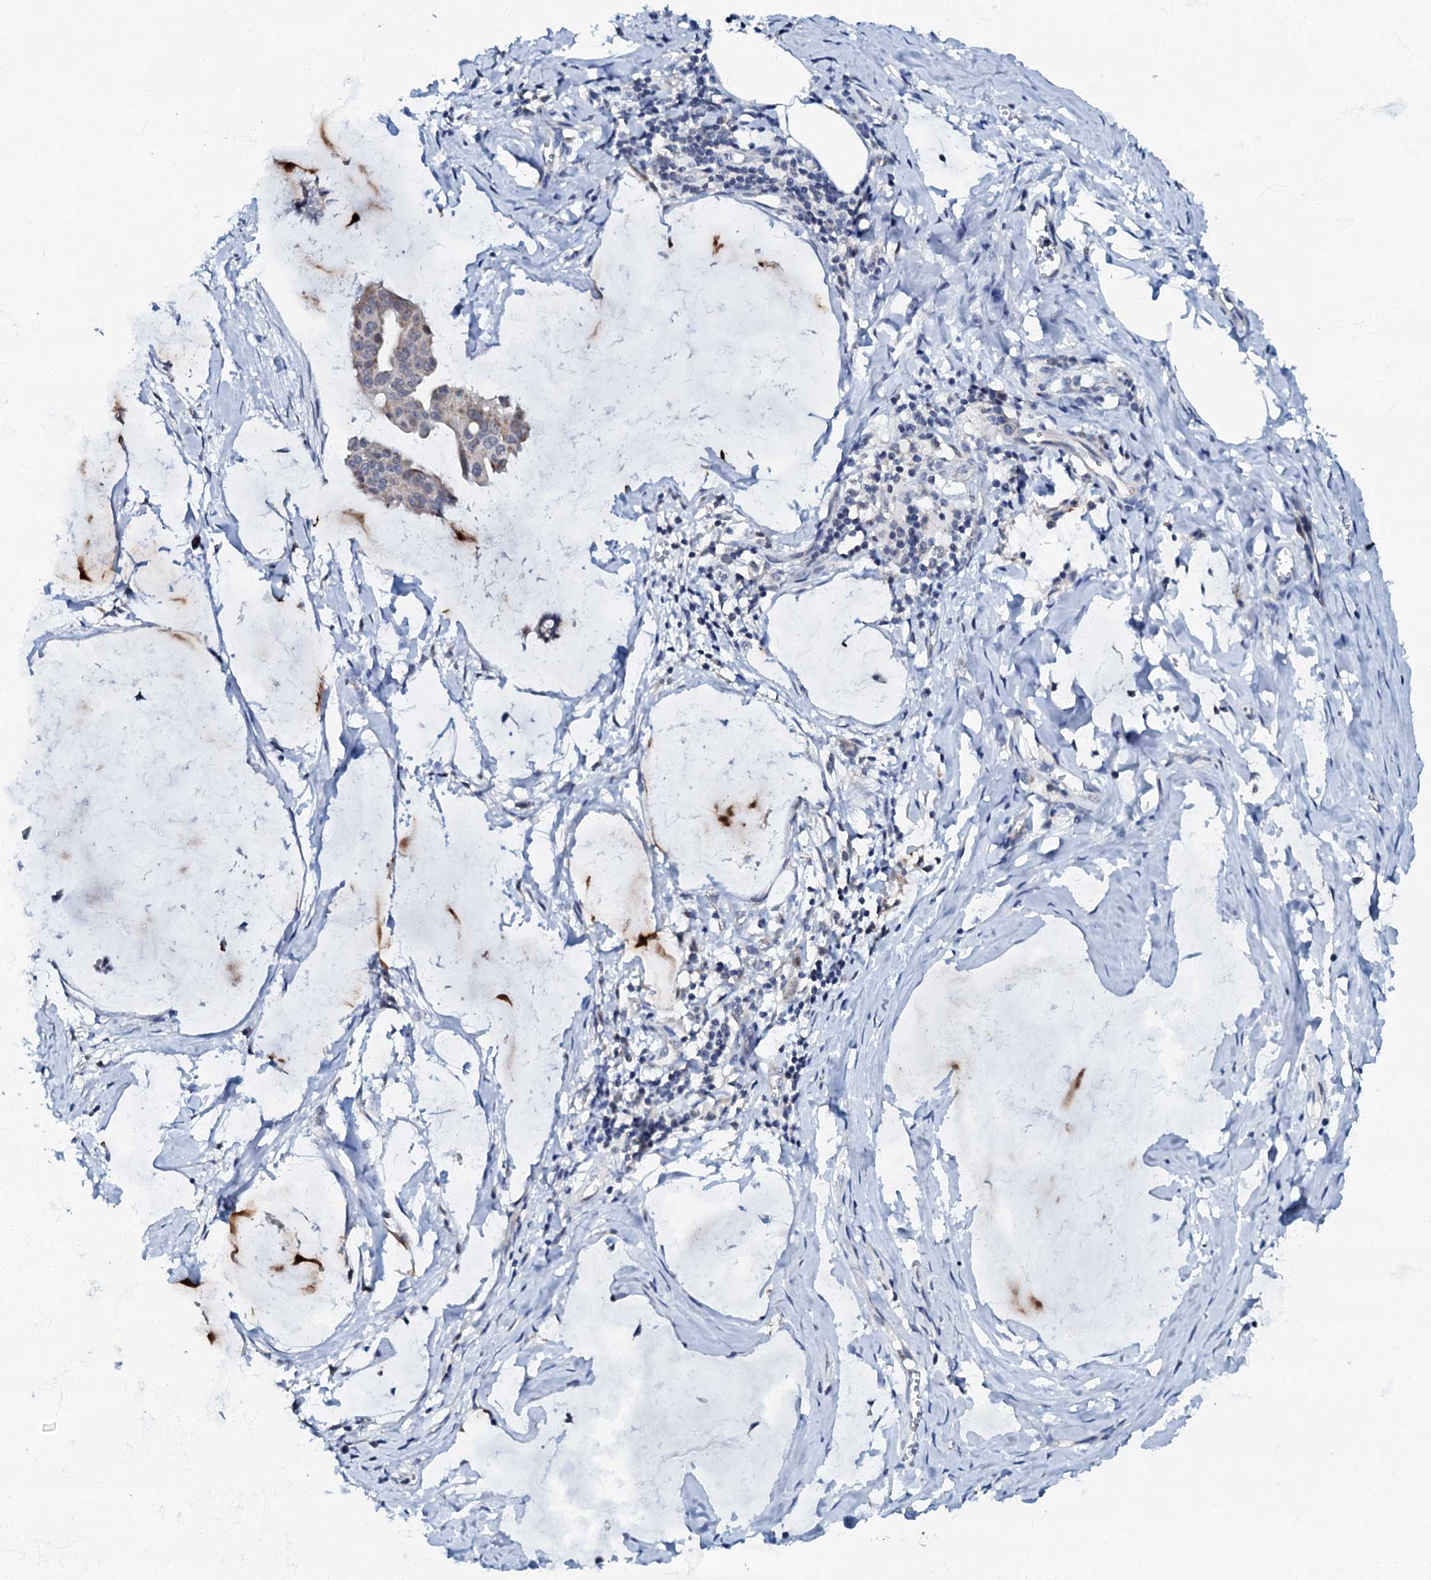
{"staining": {"intensity": "weak", "quantity": "<25%", "location": "cytoplasmic/membranous"}, "tissue": "ovarian cancer", "cell_type": "Tumor cells", "image_type": "cancer", "snomed": [{"axis": "morphology", "description": "Cystadenocarcinoma, mucinous, NOS"}, {"axis": "topography", "description": "Ovary"}], "caption": "IHC photomicrograph of neoplastic tissue: human ovarian cancer (mucinous cystadenocarcinoma) stained with DAB shows no significant protein staining in tumor cells.", "gene": "MRPL51", "patient": {"sex": "female", "age": 73}}